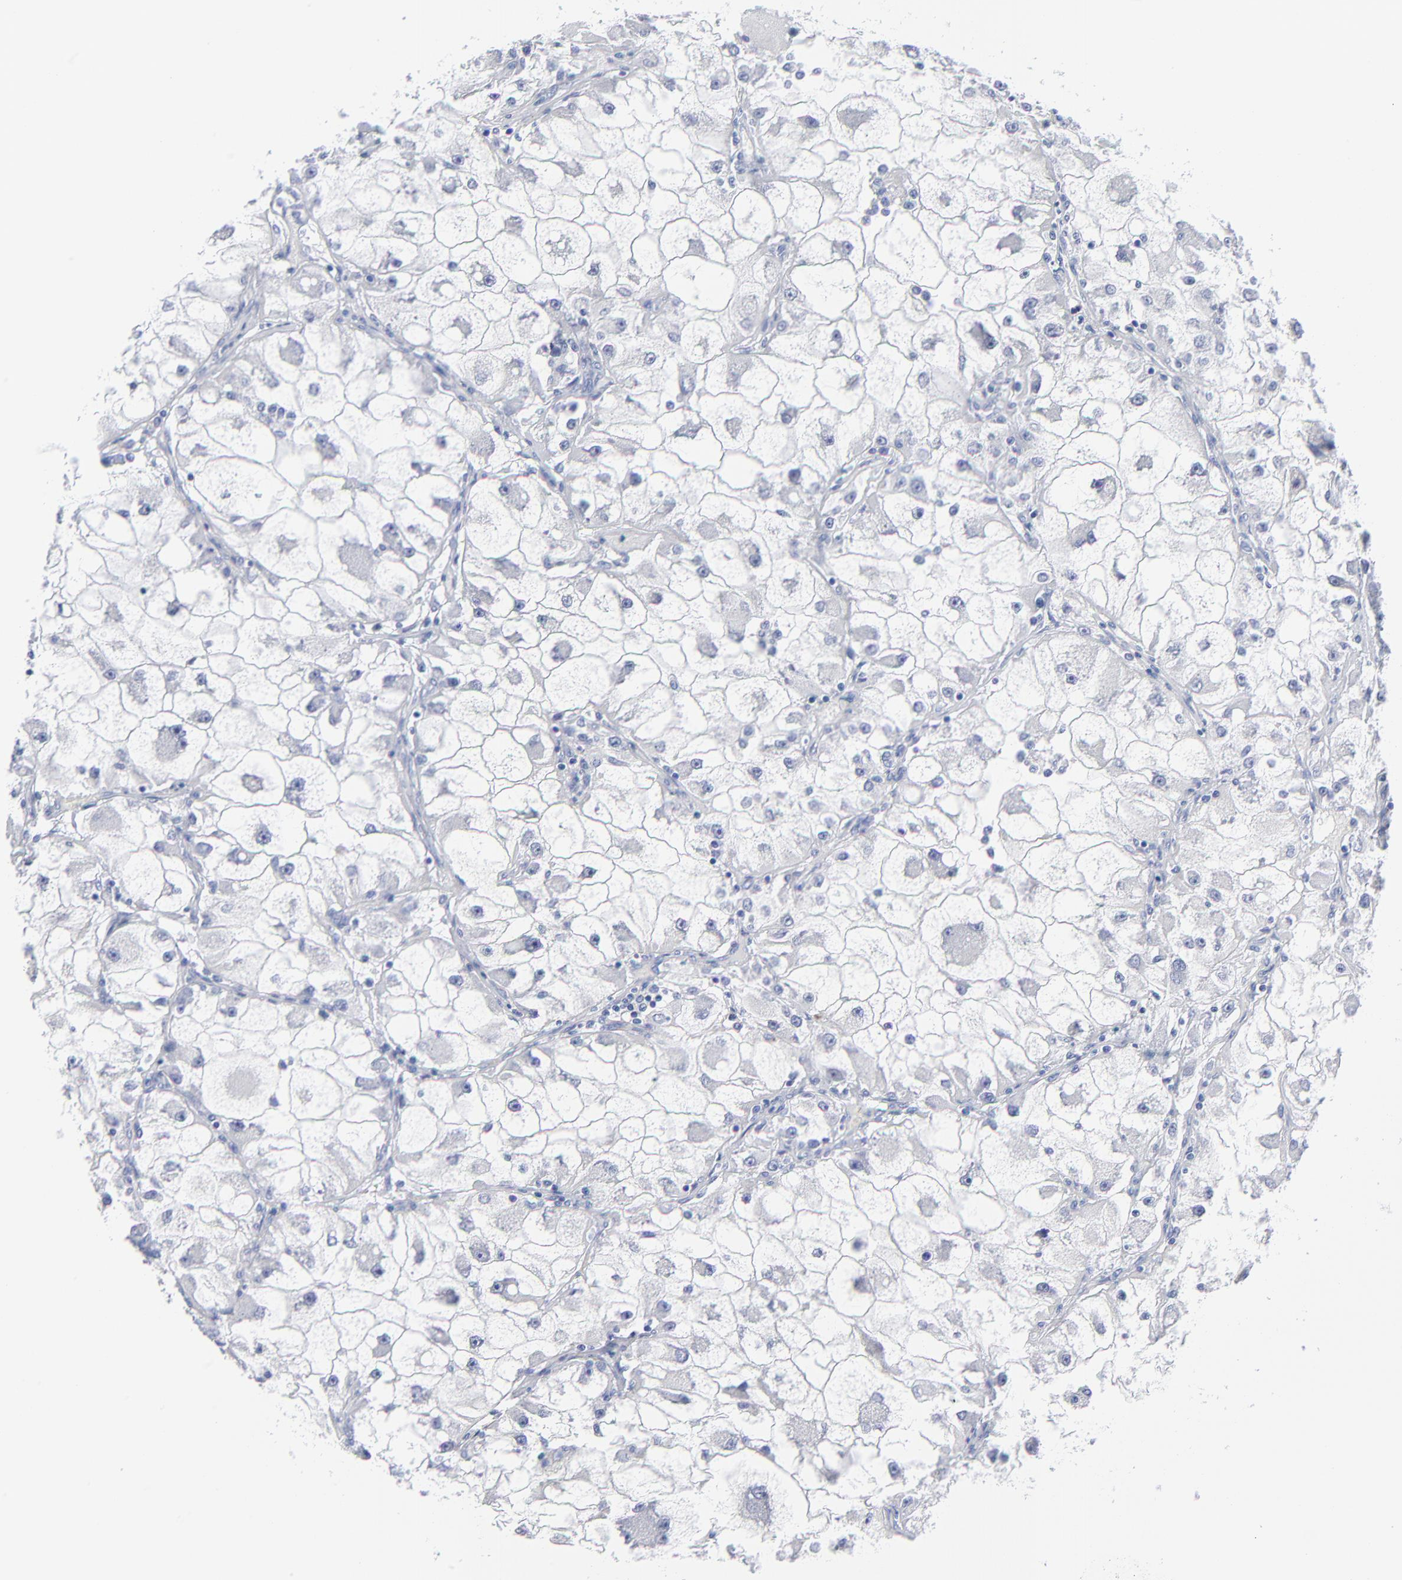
{"staining": {"intensity": "negative", "quantity": "none", "location": "none"}, "tissue": "renal cancer", "cell_type": "Tumor cells", "image_type": "cancer", "snomed": [{"axis": "morphology", "description": "Adenocarcinoma, NOS"}, {"axis": "topography", "description": "Kidney"}], "caption": "There is no significant positivity in tumor cells of renal adenocarcinoma.", "gene": "CNTN3", "patient": {"sex": "female", "age": 73}}